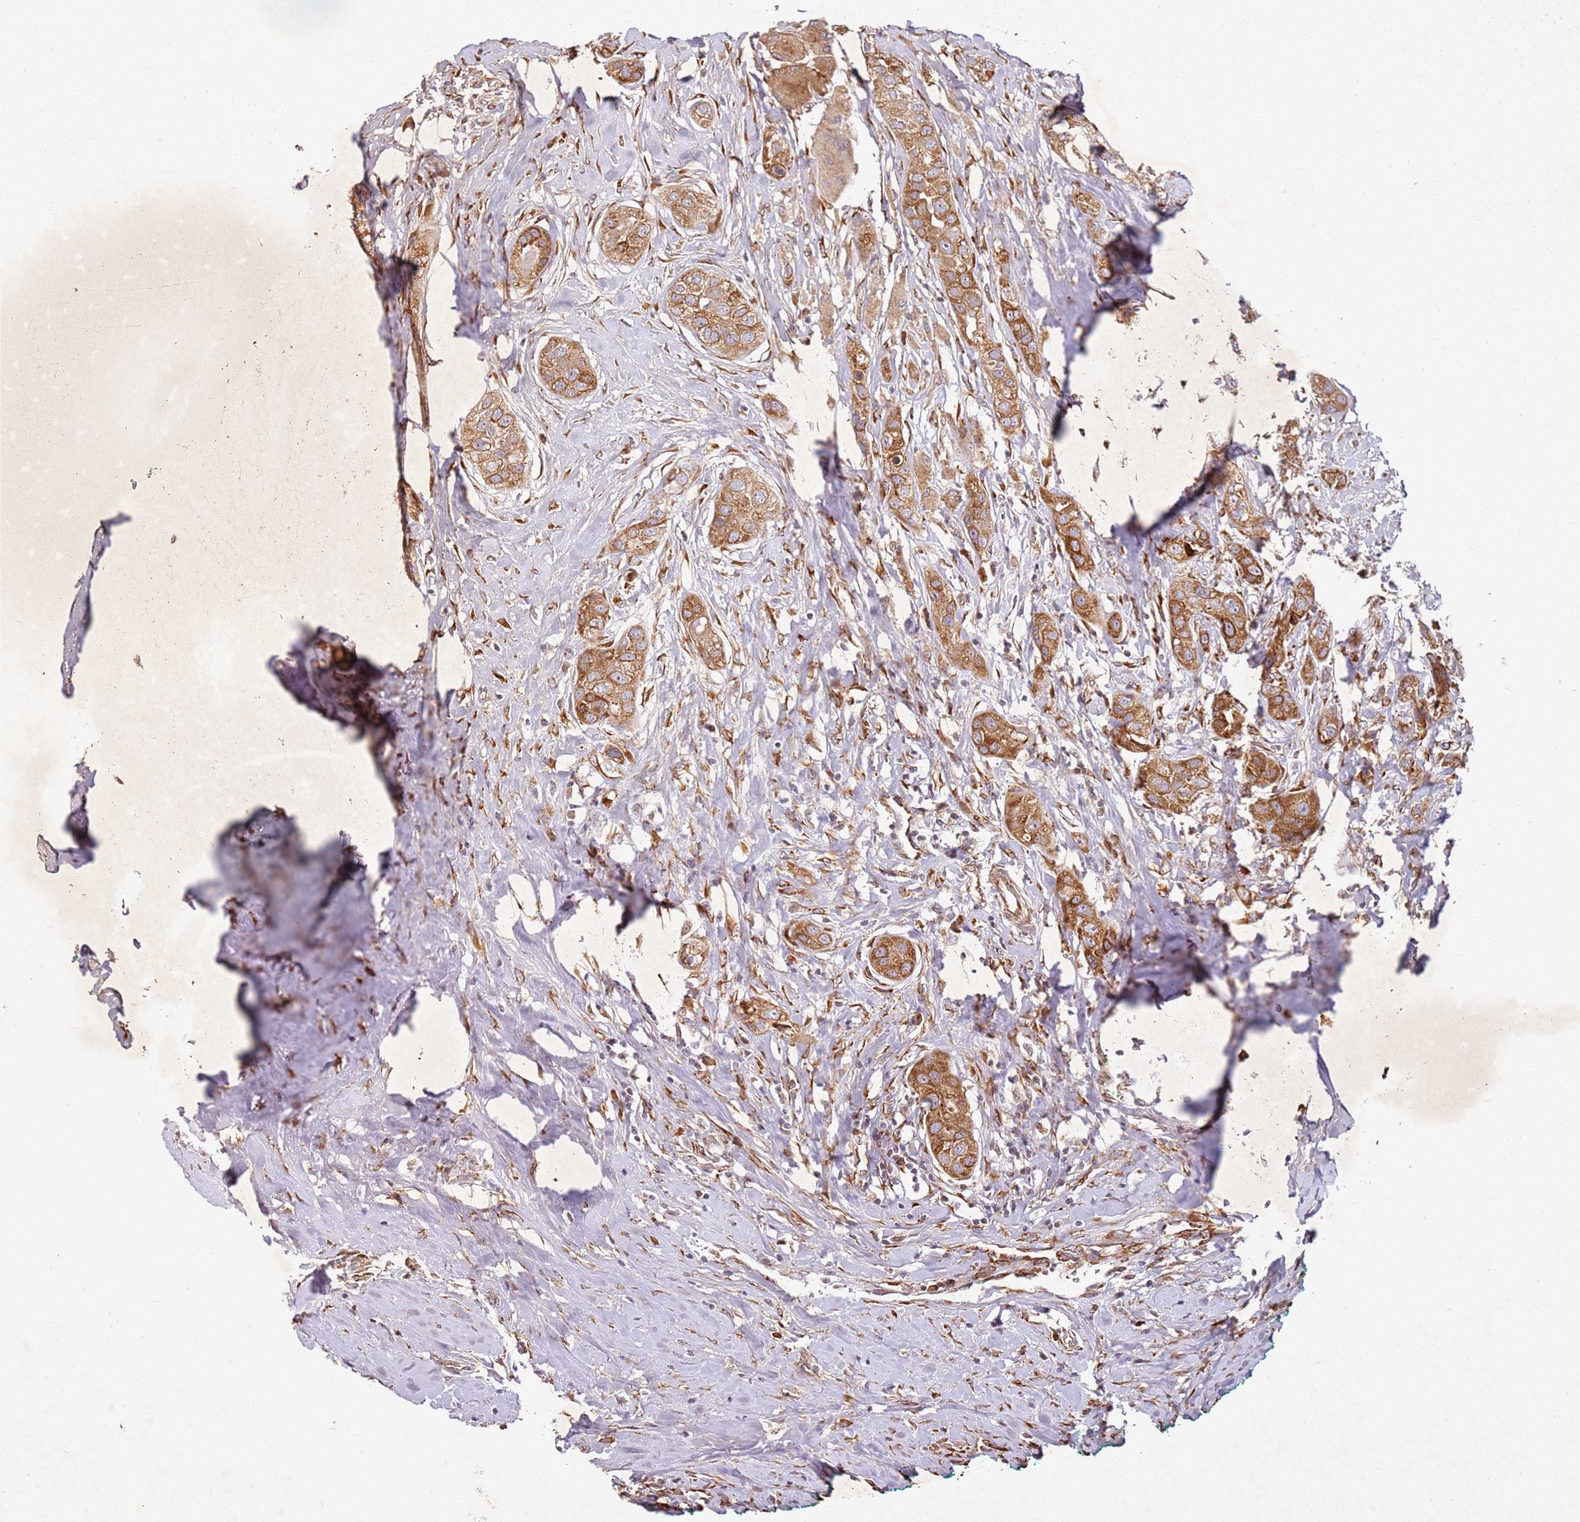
{"staining": {"intensity": "moderate", "quantity": ">75%", "location": "cytoplasmic/membranous"}, "tissue": "head and neck cancer", "cell_type": "Tumor cells", "image_type": "cancer", "snomed": [{"axis": "morphology", "description": "Normal tissue, NOS"}, {"axis": "morphology", "description": "Squamous cell carcinoma, NOS"}, {"axis": "topography", "description": "Skeletal muscle"}, {"axis": "topography", "description": "Head-Neck"}], "caption": "Immunohistochemistry staining of head and neck squamous cell carcinoma, which reveals medium levels of moderate cytoplasmic/membranous expression in about >75% of tumor cells indicating moderate cytoplasmic/membranous protein expression. The staining was performed using DAB (brown) for protein detection and nuclei were counterstained in hematoxylin (blue).", "gene": "ARFRP1", "patient": {"sex": "male", "age": 51}}